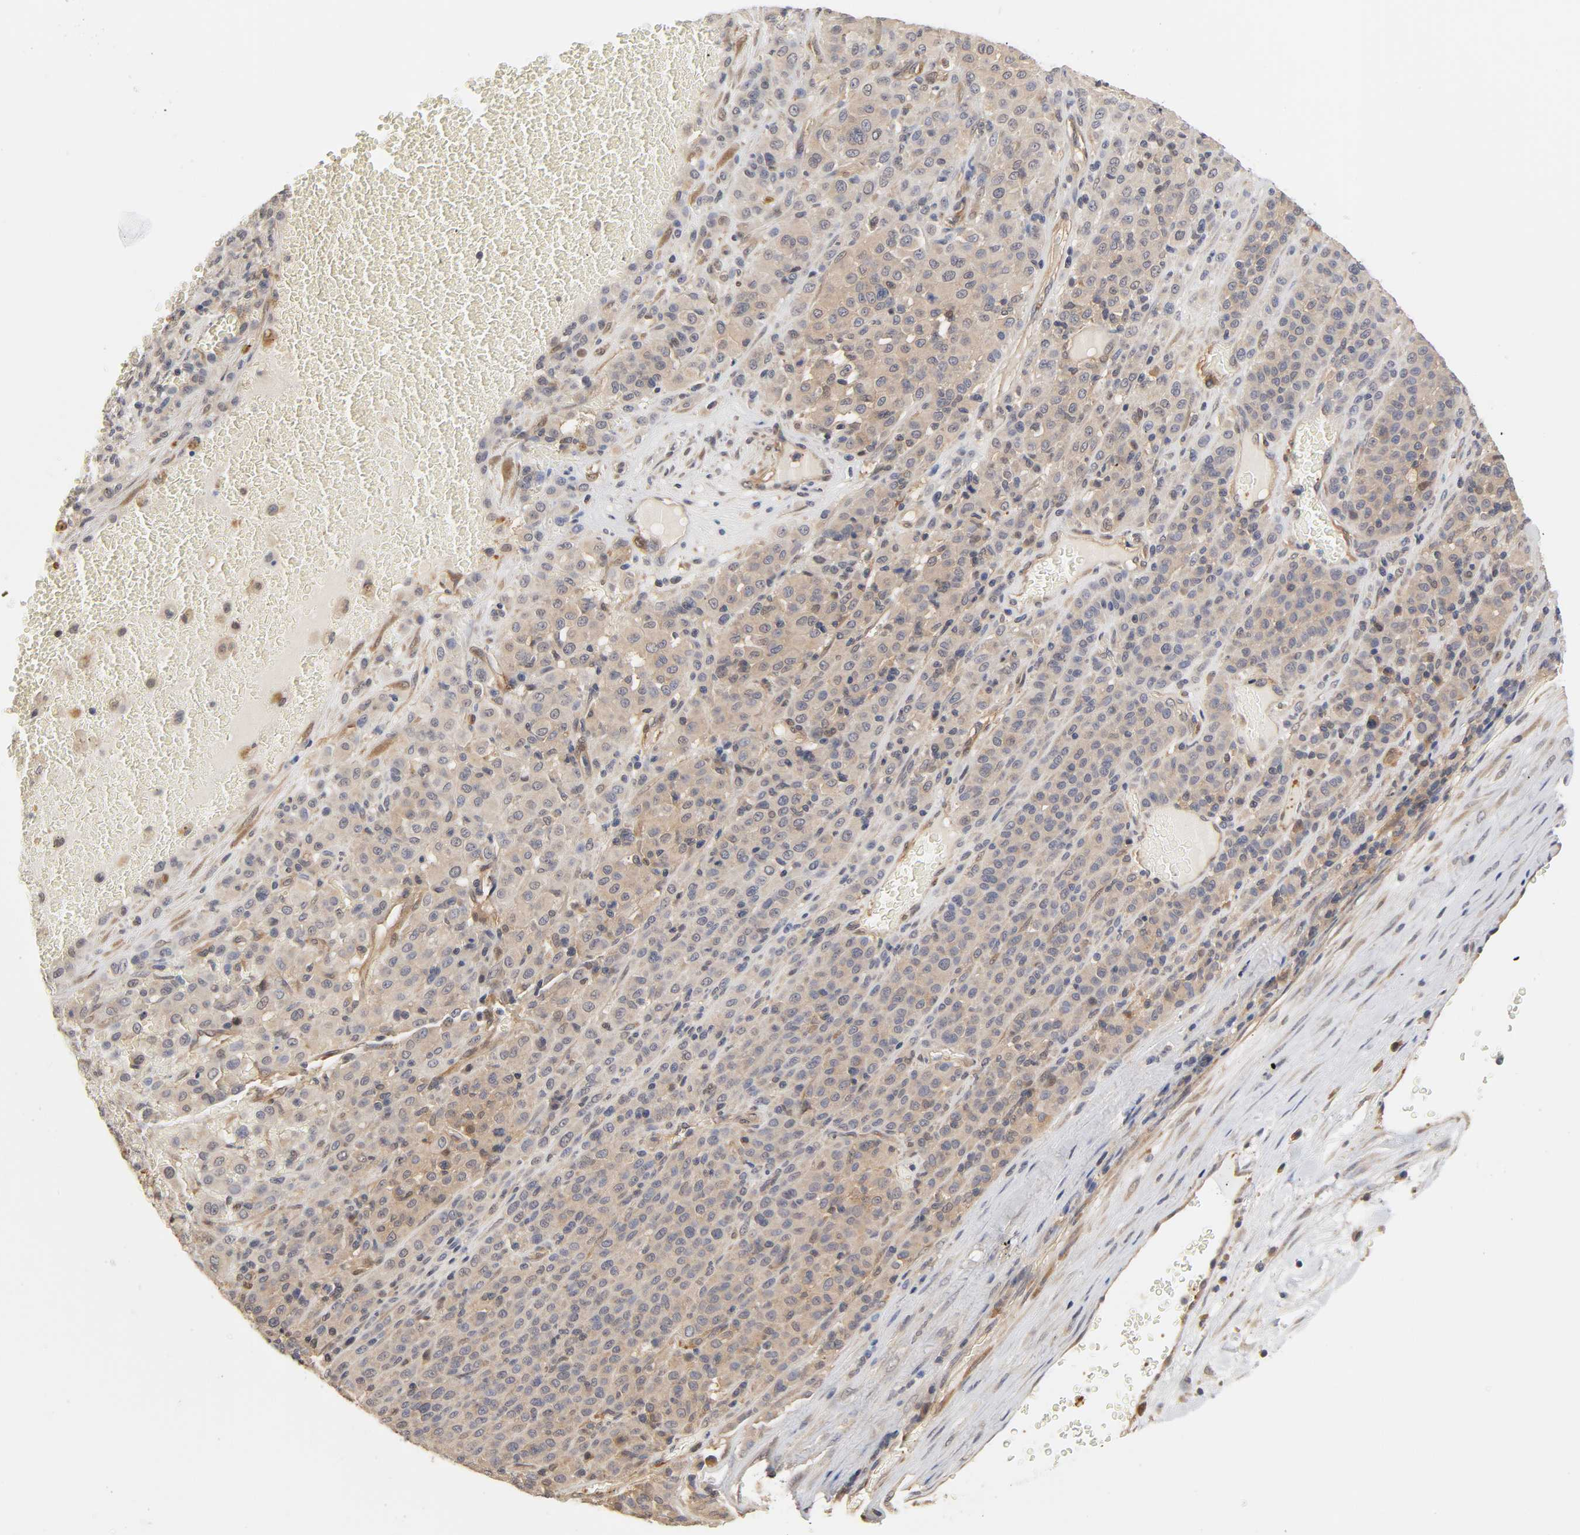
{"staining": {"intensity": "weak", "quantity": "25%-75%", "location": "cytoplasmic/membranous"}, "tissue": "melanoma", "cell_type": "Tumor cells", "image_type": "cancer", "snomed": [{"axis": "morphology", "description": "Malignant melanoma, Metastatic site"}, {"axis": "topography", "description": "Pancreas"}], "caption": "A low amount of weak cytoplasmic/membranous positivity is present in about 25%-75% of tumor cells in melanoma tissue. Ihc stains the protein in brown and the nuclei are stained blue.", "gene": "PDE5A", "patient": {"sex": "female", "age": 30}}